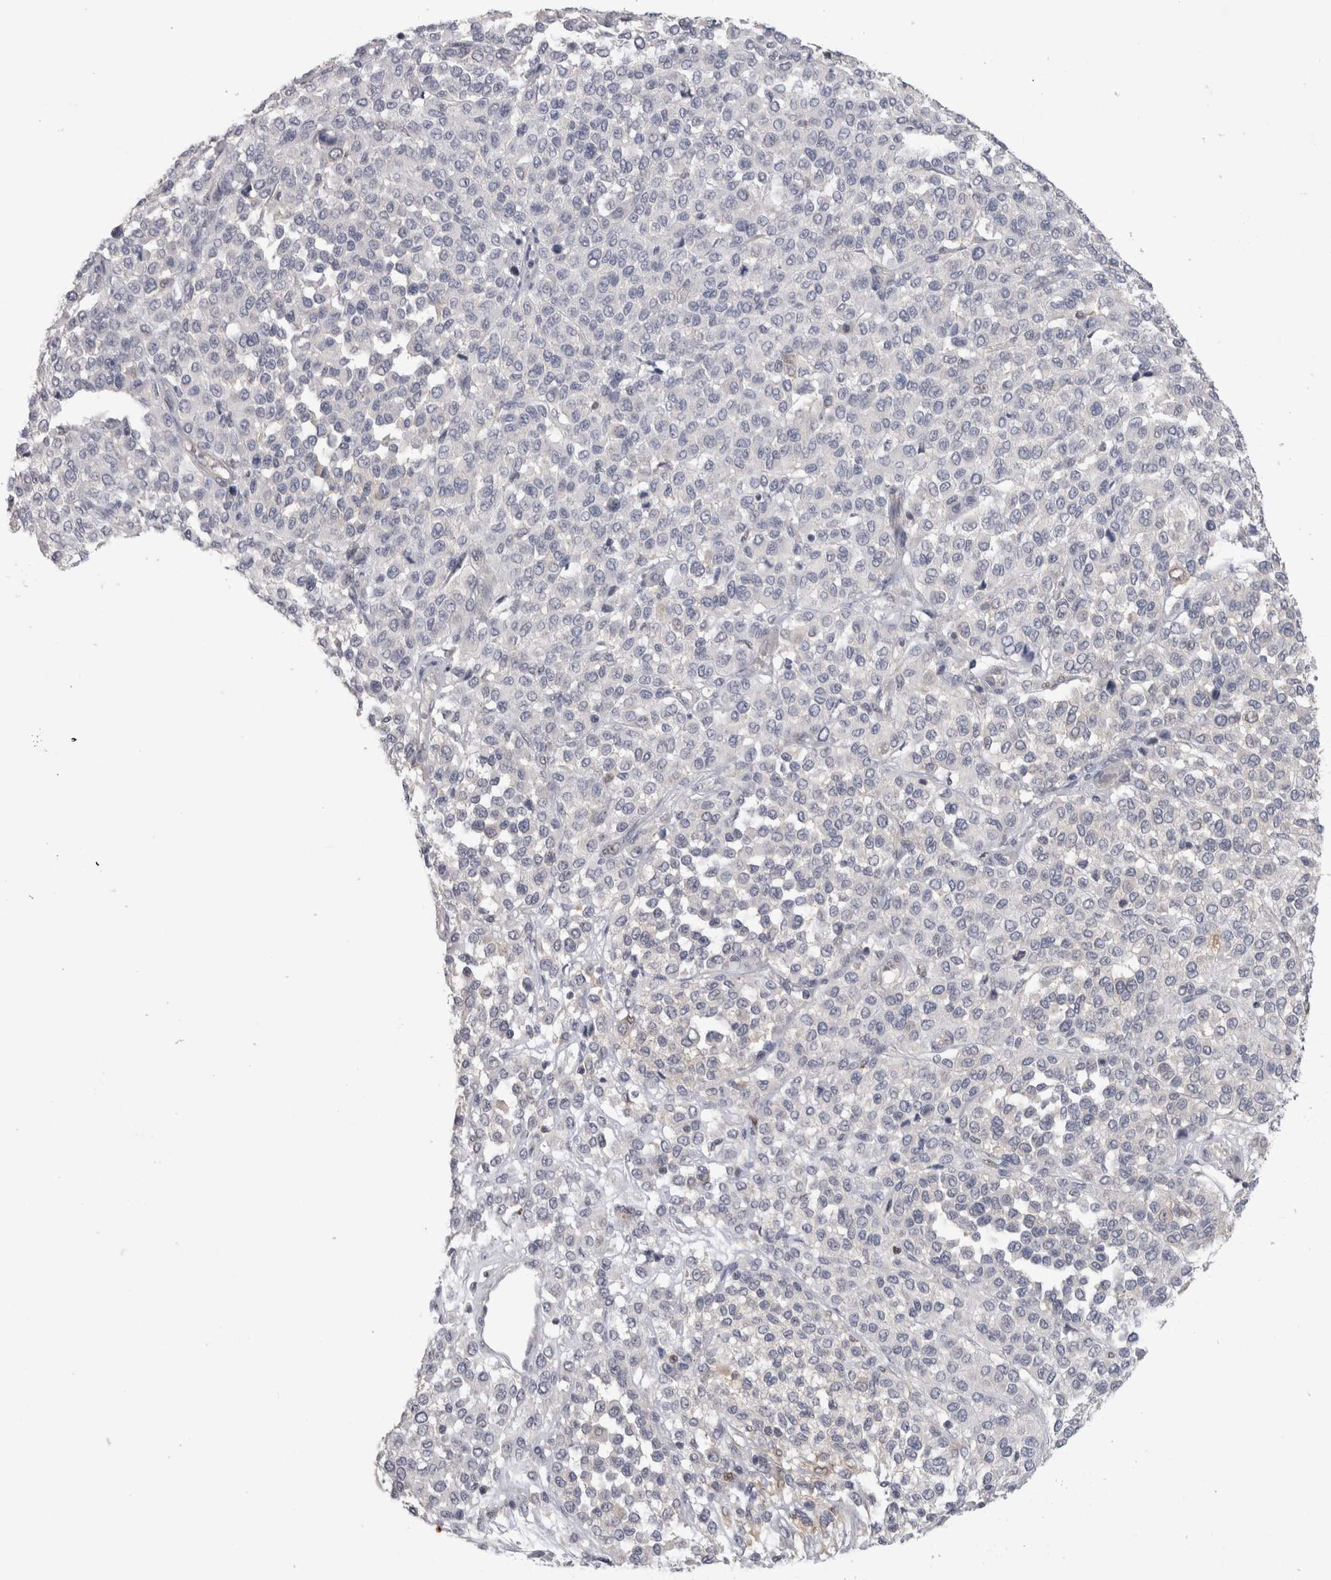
{"staining": {"intensity": "negative", "quantity": "none", "location": "none"}, "tissue": "melanoma", "cell_type": "Tumor cells", "image_type": "cancer", "snomed": [{"axis": "morphology", "description": "Malignant melanoma, Metastatic site"}, {"axis": "topography", "description": "Pancreas"}], "caption": "Protein analysis of melanoma shows no significant staining in tumor cells. (DAB (3,3'-diaminobenzidine) immunohistochemistry visualized using brightfield microscopy, high magnification).", "gene": "NFKB2", "patient": {"sex": "female", "age": 30}}